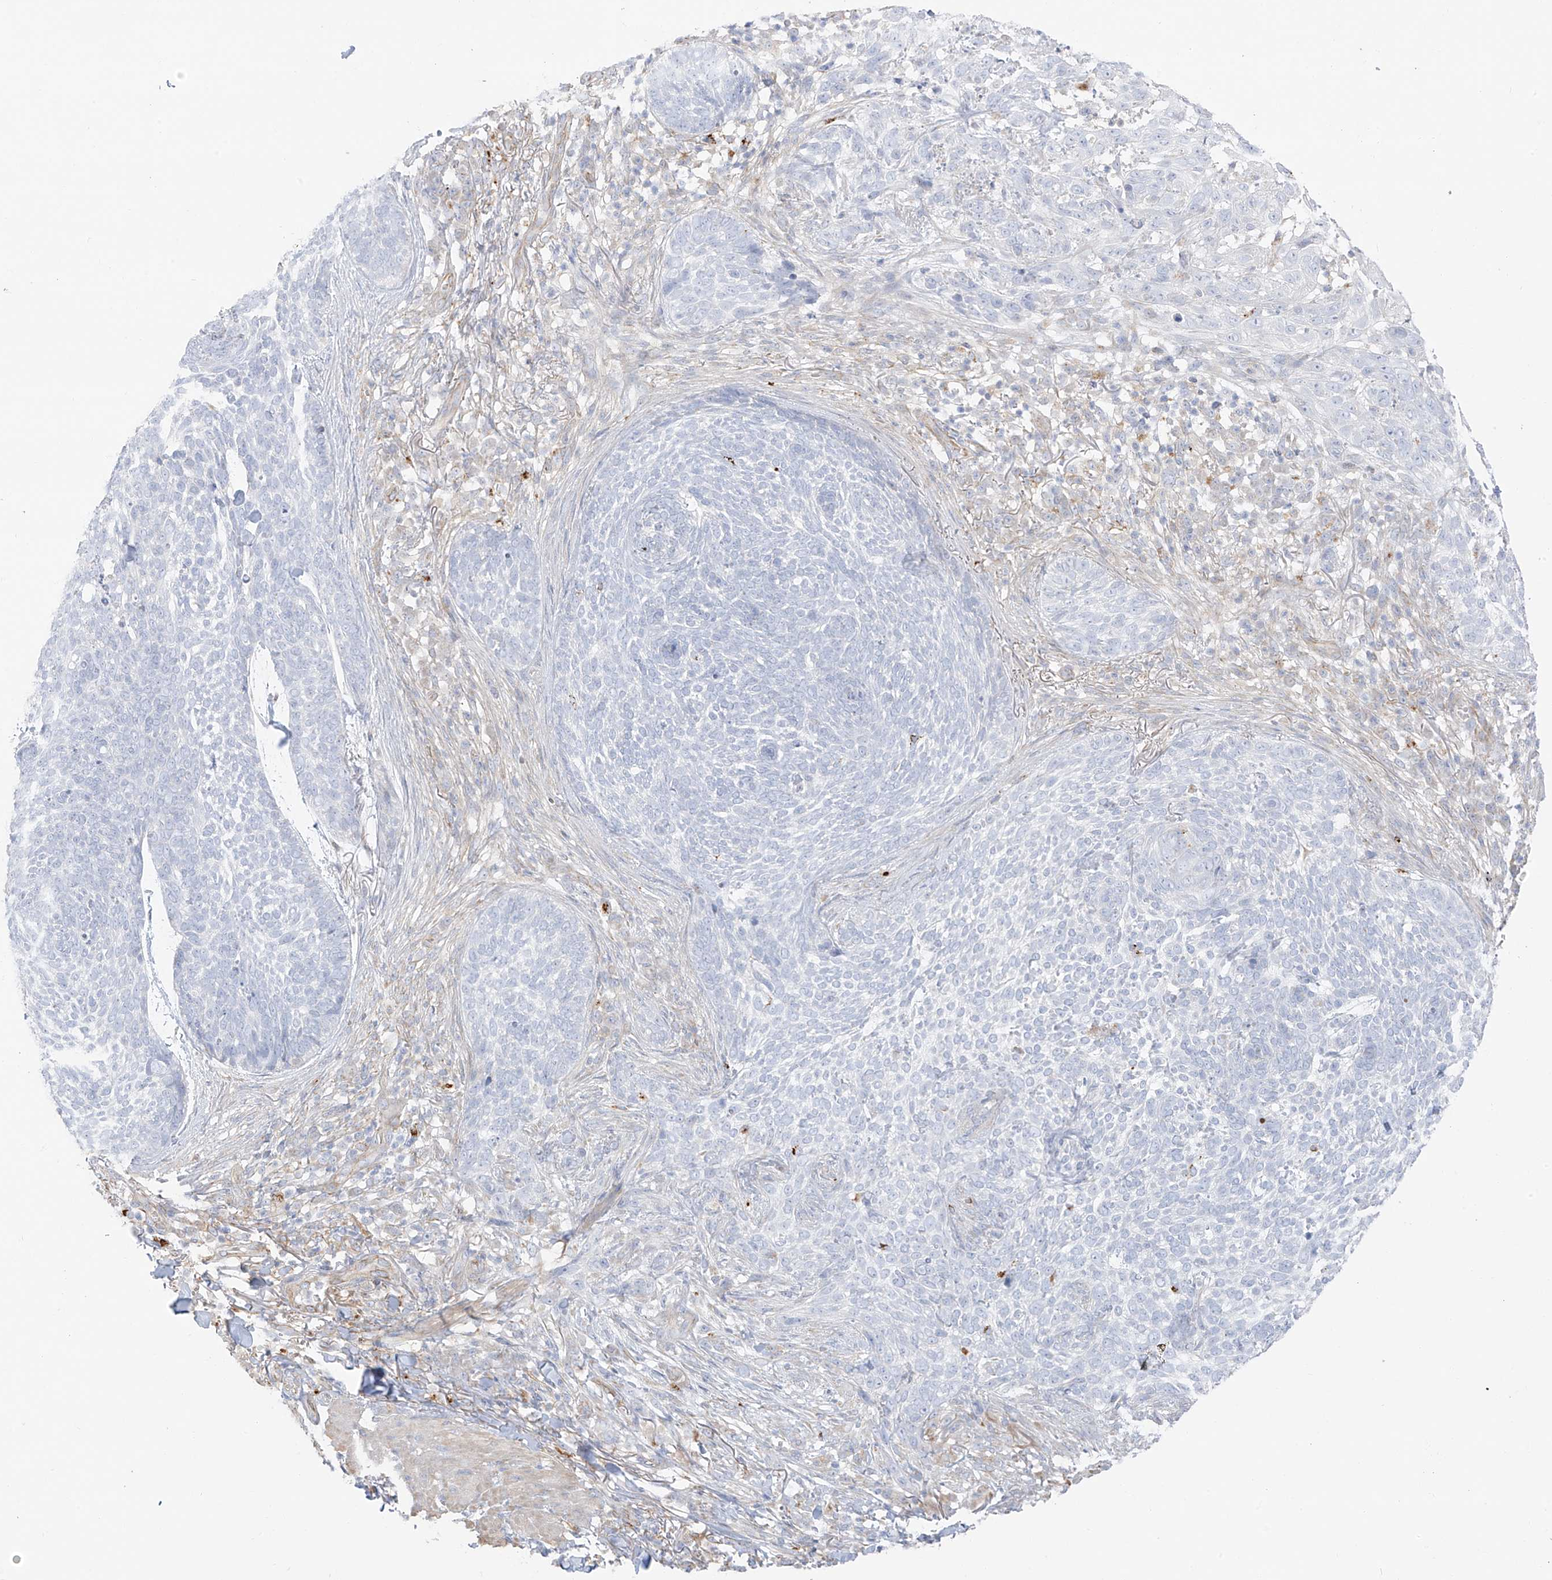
{"staining": {"intensity": "negative", "quantity": "none", "location": "none"}, "tissue": "skin cancer", "cell_type": "Tumor cells", "image_type": "cancer", "snomed": [{"axis": "morphology", "description": "Basal cell carcinoma"}, {"axis": "topography", "description": "Skin"}], "caption": "Immunohistochemistry of human skin cancer demonstrates no expression in tumor cells.", "gene": "TAL2", "patient": {"sex": "female", "age": 64}}